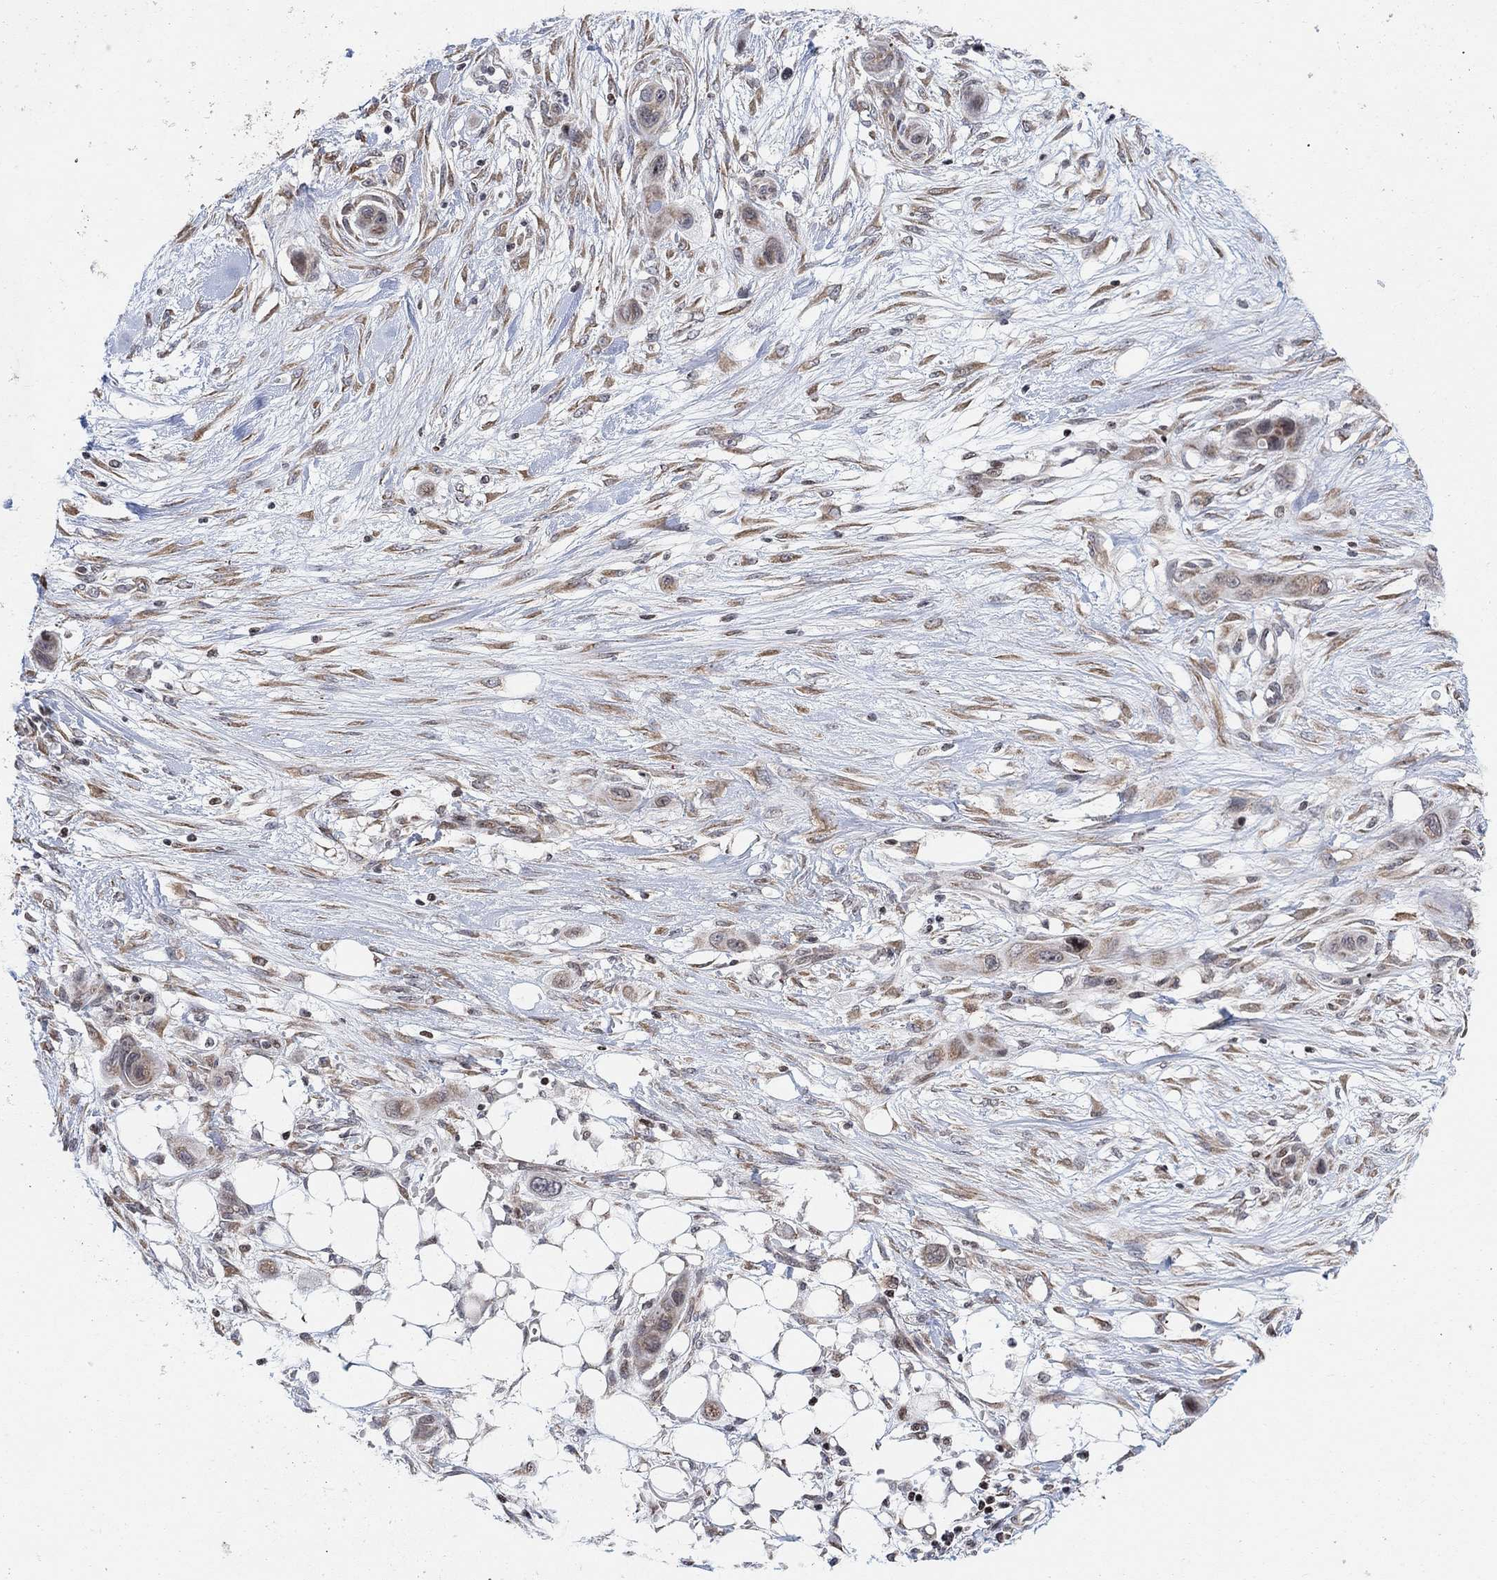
{"staining": {"intensity": "moderate", "quantity": "25%-75%", "location": "cytoplasmic/membranous"}, "tissue": "skin cancer", "cell_type": "Tumor cells", "image_type": "cancer", "snomed": [{"axis": "morphology", "description": "Squamous cell carcinoma, NOS"}, {"axis": "topography", "description": "Skin"}], "caption": "Brown immunohistochemical staining in human skin squamous cell carcinoma reveals moderate cytoplasmic/membranous expression in approximately 25%-75% of tumor cells. (brown staining indicates protein expression, while blue staining denotes nuclei).", "gene": "ABHD14A", "patient": {"sex": "male", "age": 79}}